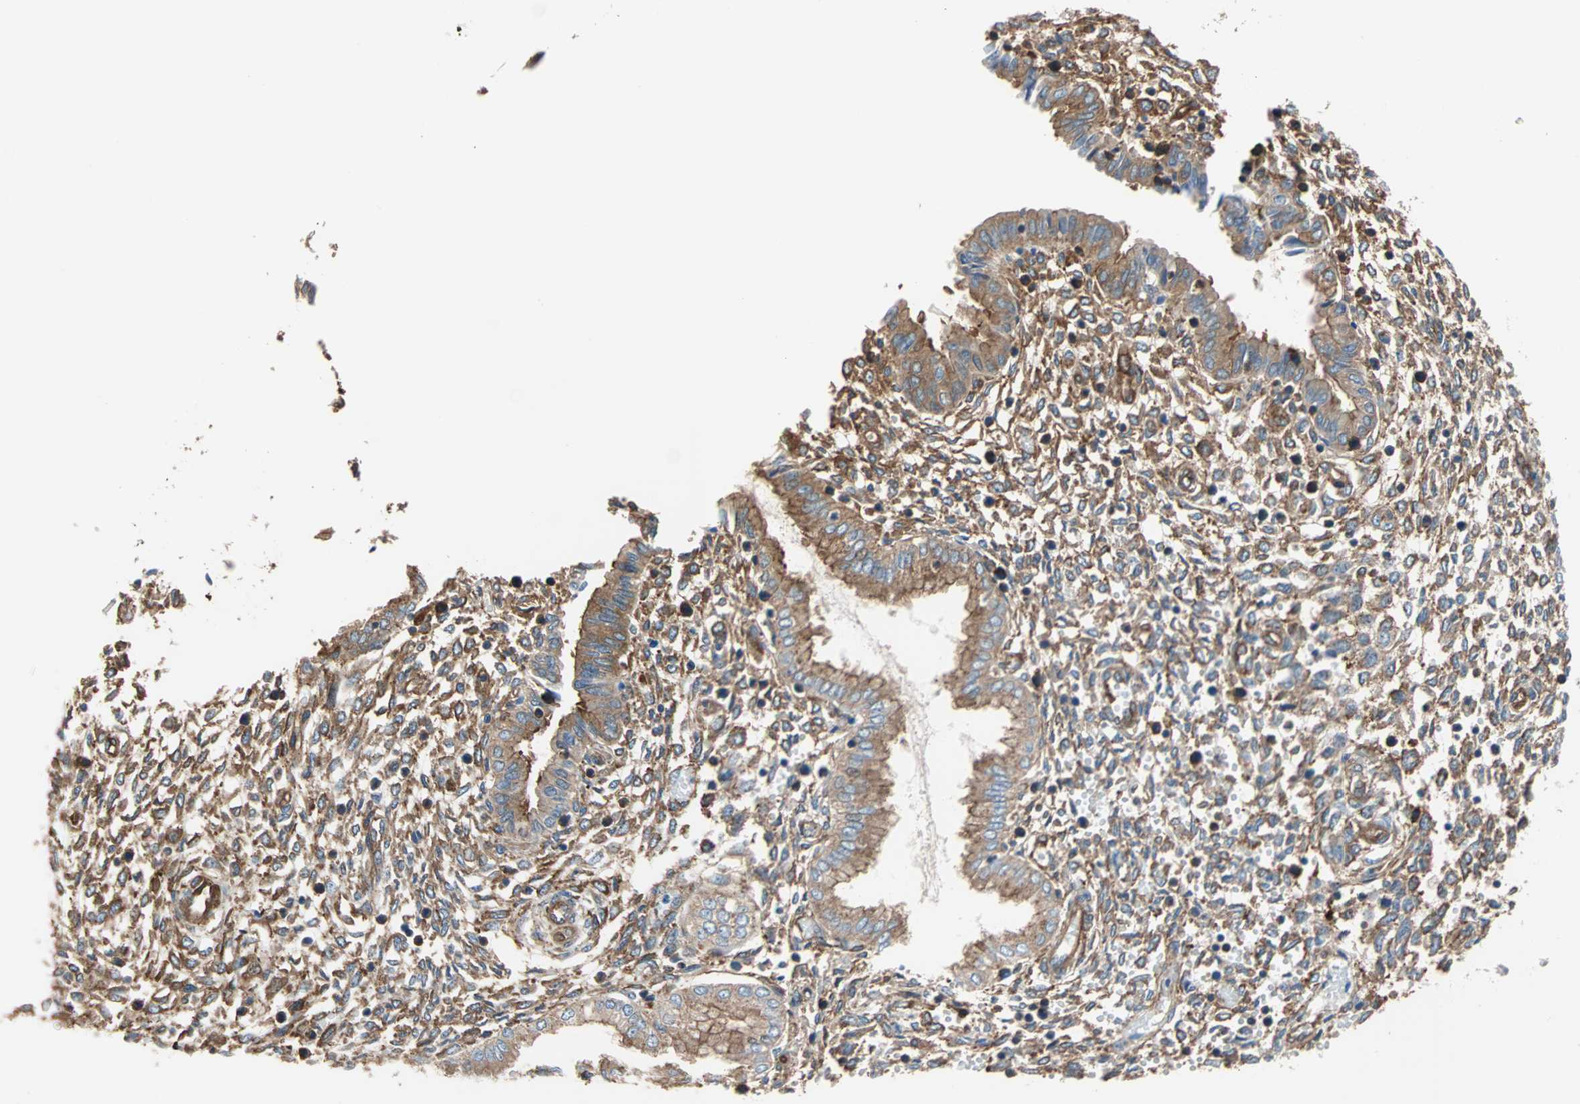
{"staining": {"intensity": "moderate", "quantity": ">75%", "location": "cytoplasmic/membranous"}, "tissue": "endometrium", "cell_type": "Cells in endometrial stroma", "image_type": "normal", "snomed": [{"axis": "morphology", "description": "Normal tissue, NOS"}, {"axis": "topography", "description": "Endometrium"}], "caption": "Immunohistochemical staining of normal endometrium reveals medium levels of moderate cytoplasmic/membranous expression in about >75% of cells in endometrial stroma.", "gene": "EEF2", "patient": {"sex": "female", "age": 33}}